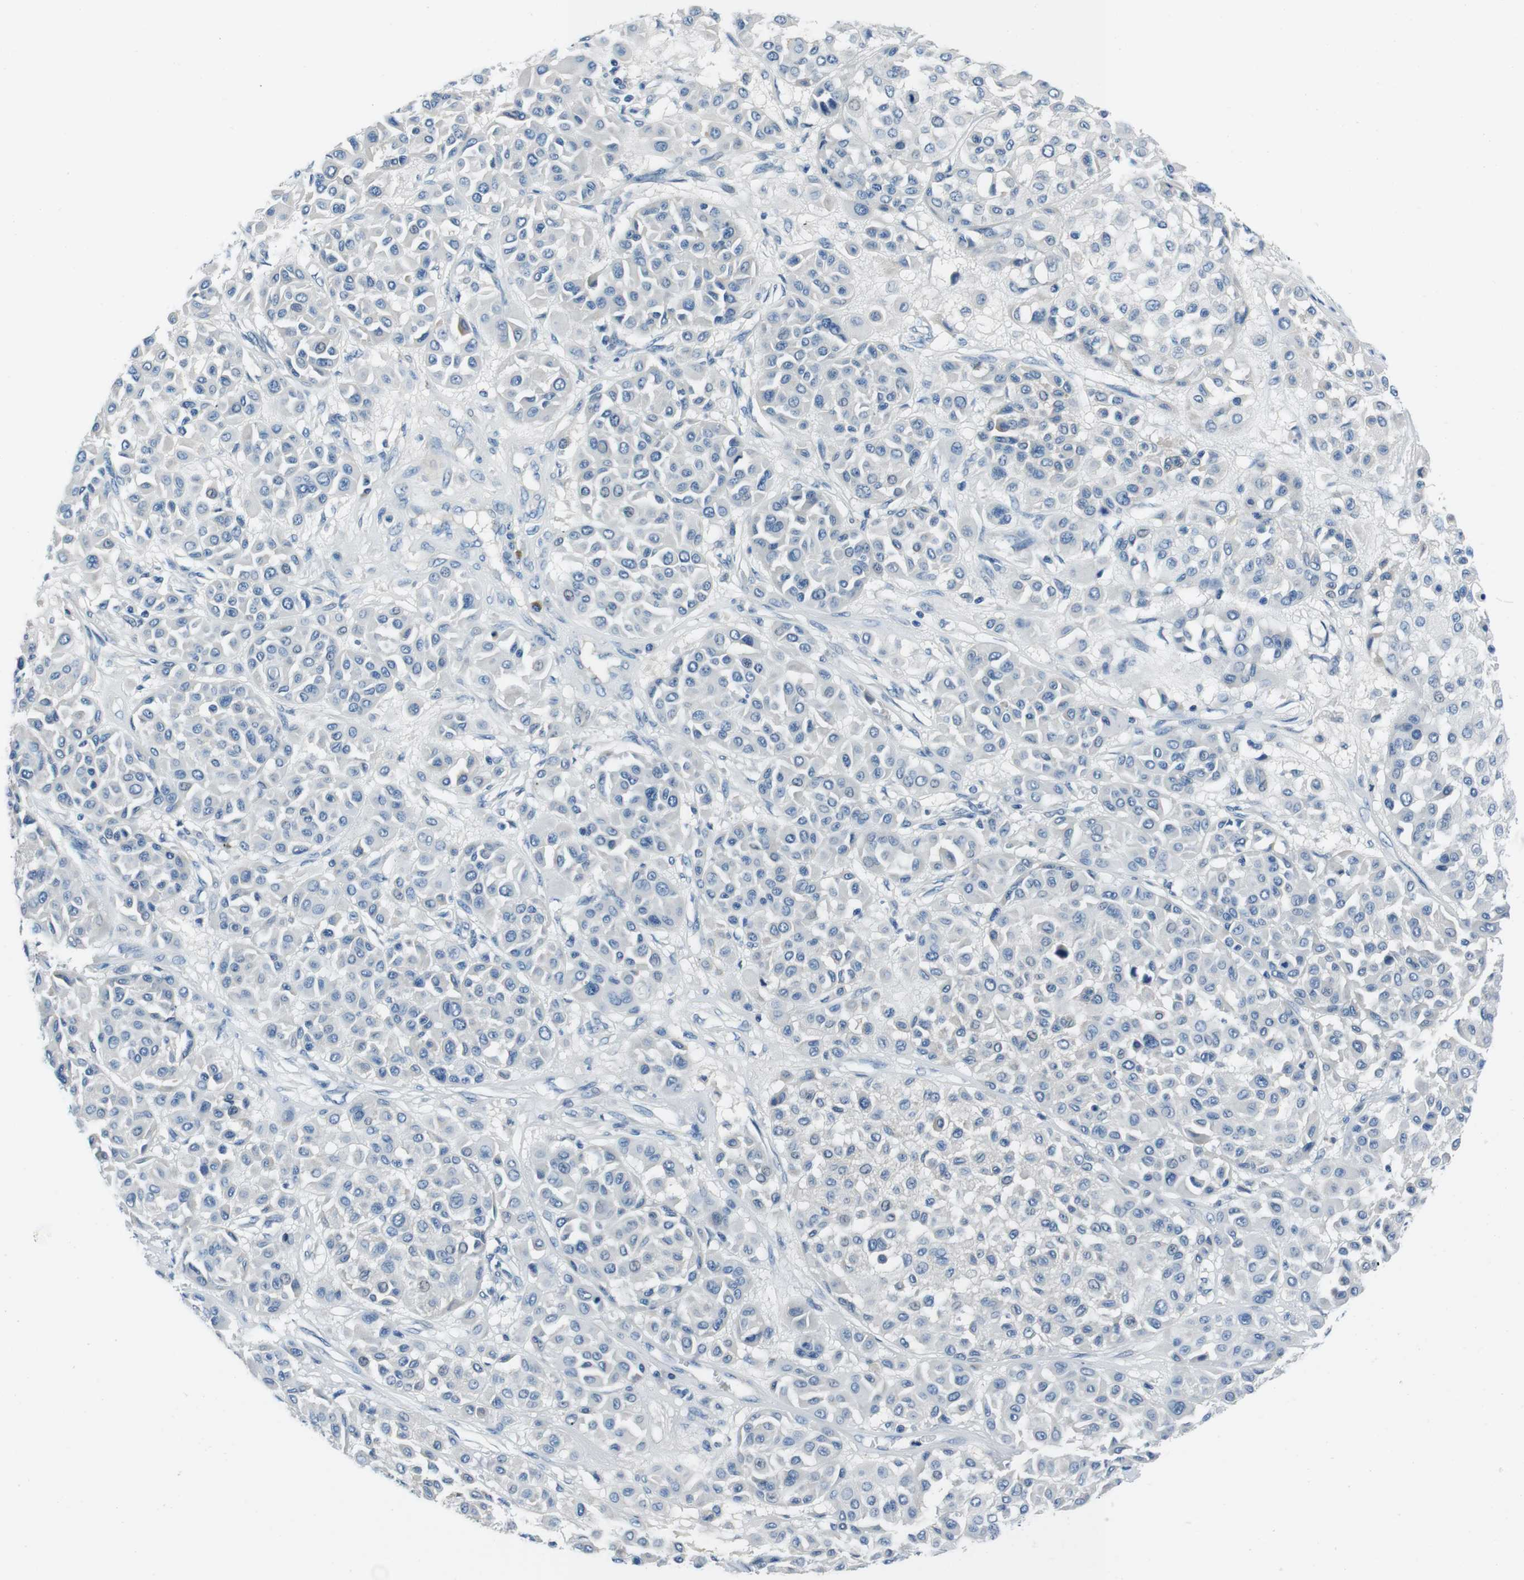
{"staining": {"intensity": "negative", "quantity": "none", "location": "none"}, "tissue": "melanoma", "cell_type": "Tumor cells", "image_type": "cancer", "snomed": [{"axis": "morphology", "description": "Malignant melanoma, Metastatic site"}, {"axis": "topography", "description": "Soft tissue"}], "caption": "An immunohistochemistry histopathology image of melanoma is shown. There is no staining in tumor cells of melanoma.", "gene": "CASQ1", "patient": {"sex": "male", "age": 41}}